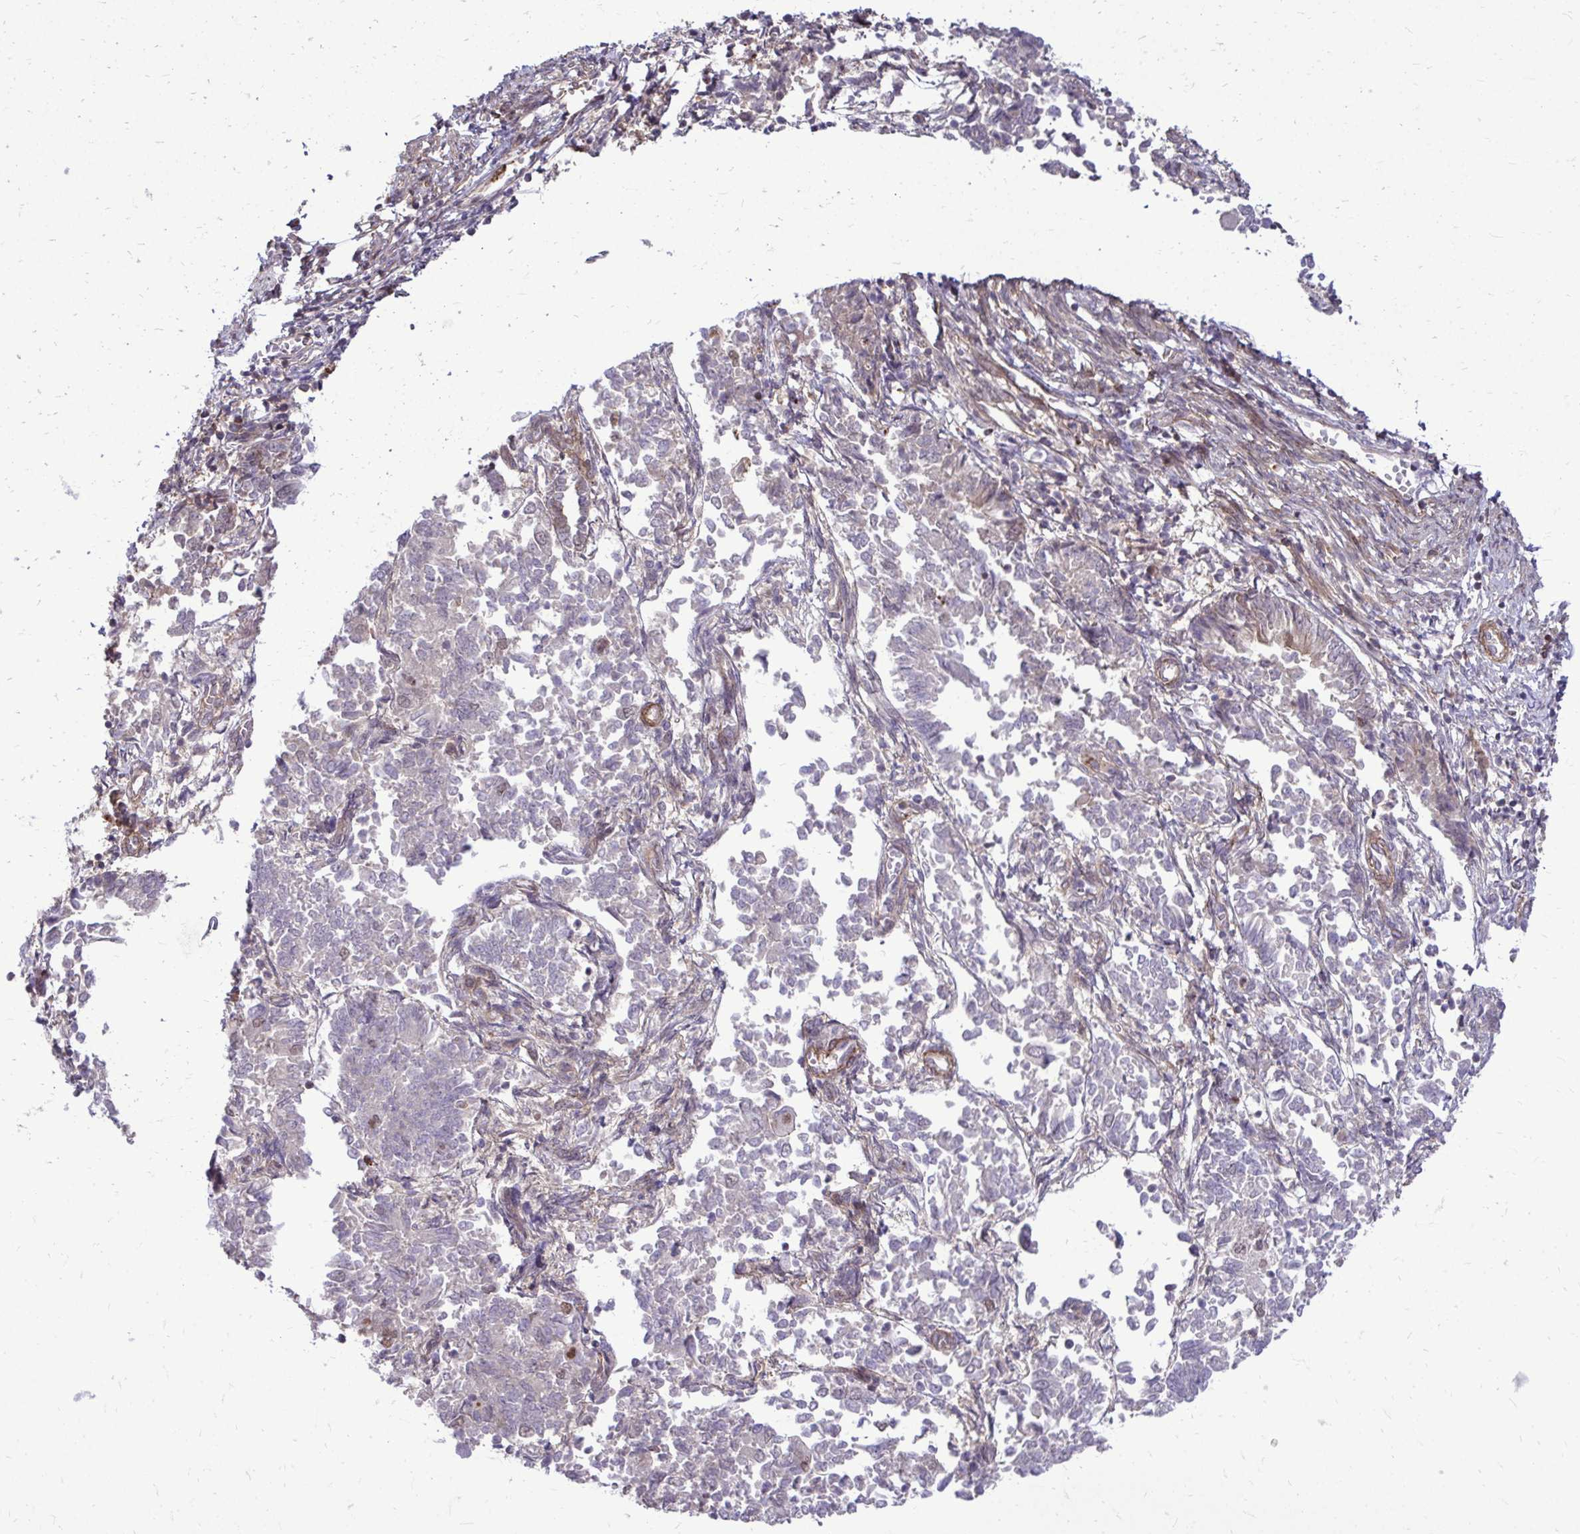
{"staining": {"intensity": "negative", "quantity": "none", "location": "none"}, "tissue": "endometrial cancer", "cell_type": "Tumor cells", "image_type": "cancer", "snomed": [{"axis": "morphology", "description": "Adenocarcinoma, NOS"}, {"axis": "topography", "description": "Endometrium"}], "caption": "Tumor cells show no significant protein expression in adenocarcinoma (endometrial).", "gene": "TRIP6", "patient": {"sex": "female", "age": 65}}